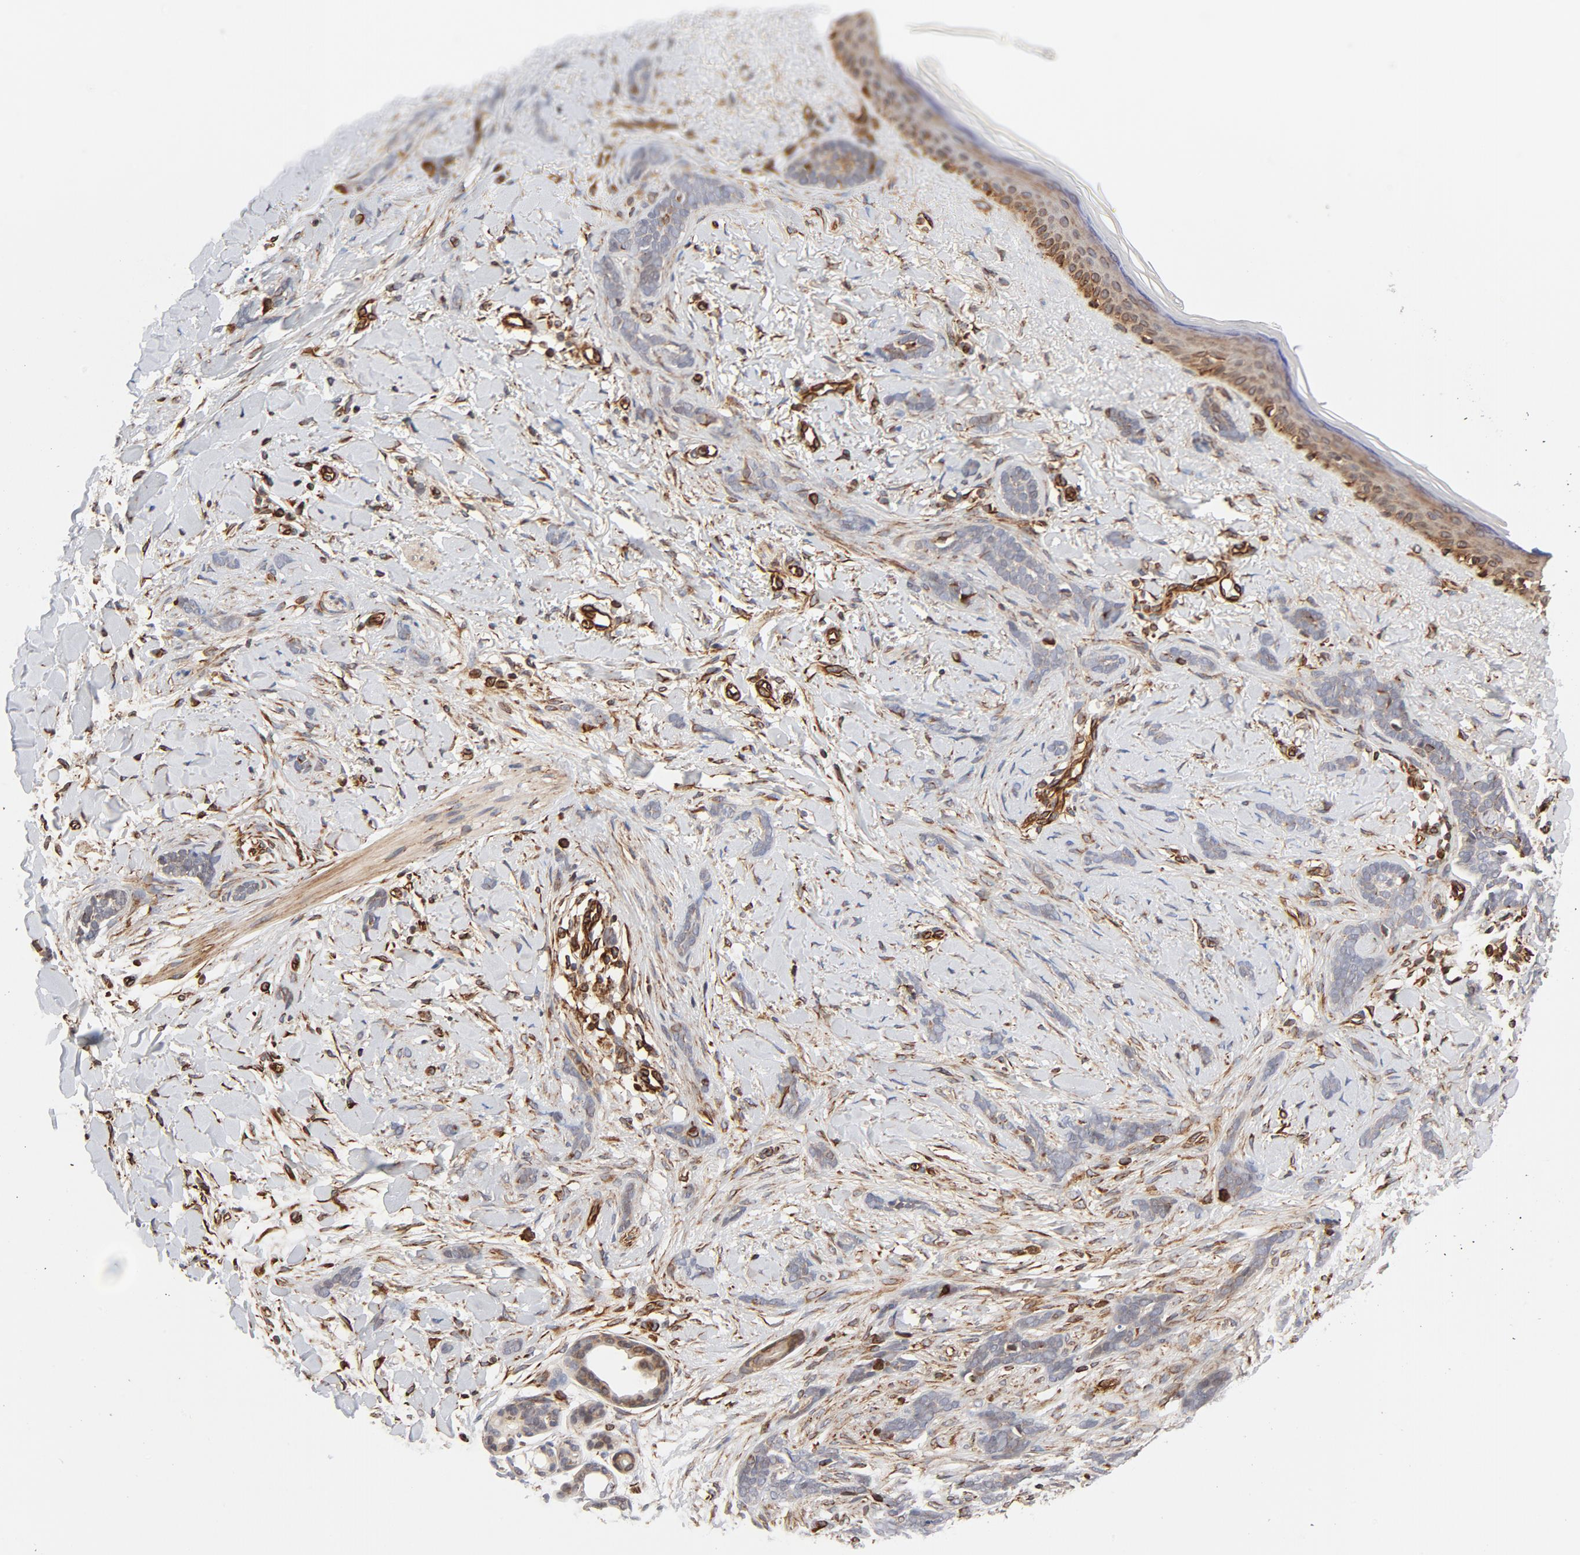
{"staining": {"intensity": "weak", "quantity": ">75%", "location": "cytoplasmic/membranous"}, "tissue": "skin cancer", "cell_type": "Tumor cells", "image_type": "cancer", "snomed": [{"axis": "morphology", "description": "Basal cell carcinoma"}, {"axis": "topography", "description": "Skin"}], "caption": "Tumor cells demonstrate weak cytoplasmic/membranous expression in approximately >75% of cells in skin basal cell carcinoma. (DAB = brown stain, brightfield microscopy at high magnification).", "gene": "DNAAF2", "patient": {"sex": "female", "age": 37}}